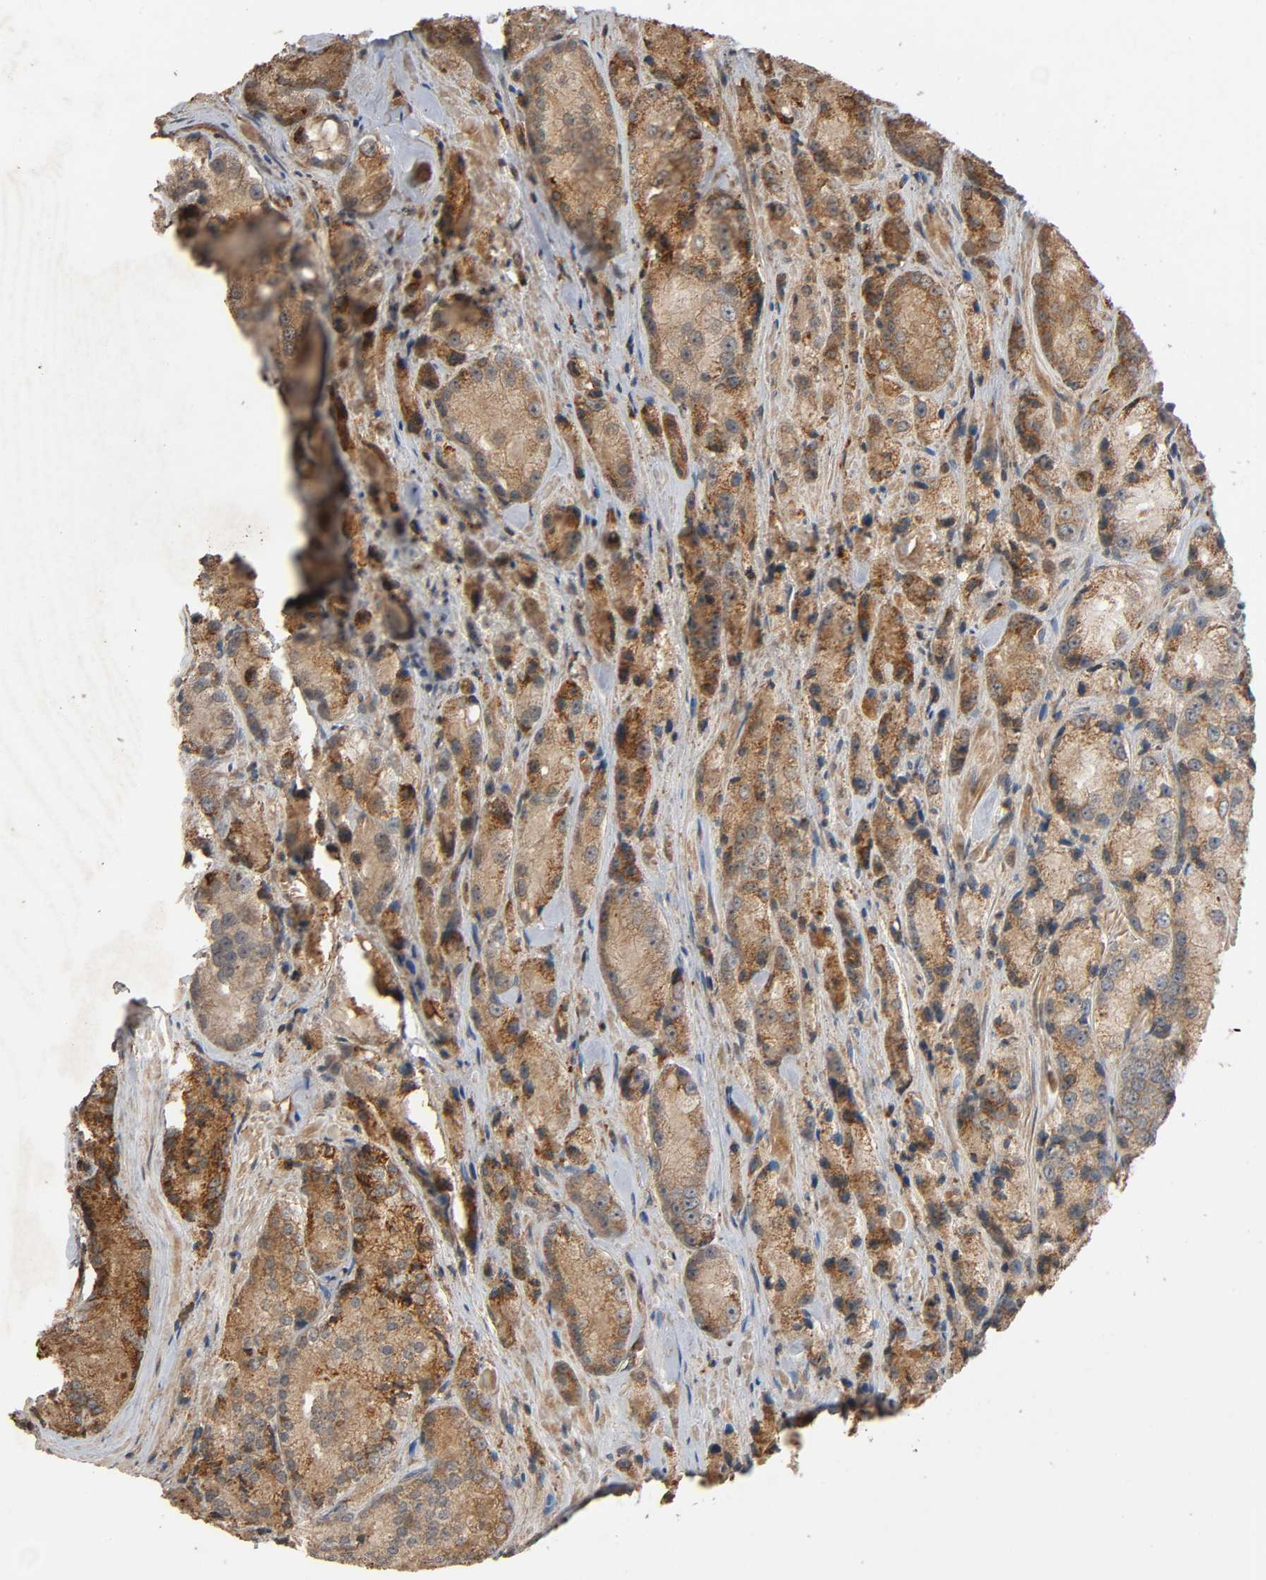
{"staining": {"intensity": "moderate", "quantity": ">75%", "location": "cytoplasmic/membranous"}, "tissue": "prostate cancer", "cell_type": "Tumor cells", "image_type": "cancer", "snomed": [{"axis": "morphology", "description": "Adenocarcinoma, Low grade"}, {"axis": "topography", "description": "Prostate"}], "caption": "Protein expression analysis of human prostate low-grade adenocarcinoma reveals moderate cytoplasmic/membranous positivity in about >75% of tumor cells. Using DAB (brown) and hematoxylin (blue) stains, captured at high magnification using brightfield microscopy.", "gene": "MAP3K8", "patient": {"sex": "male", "age": 64}}